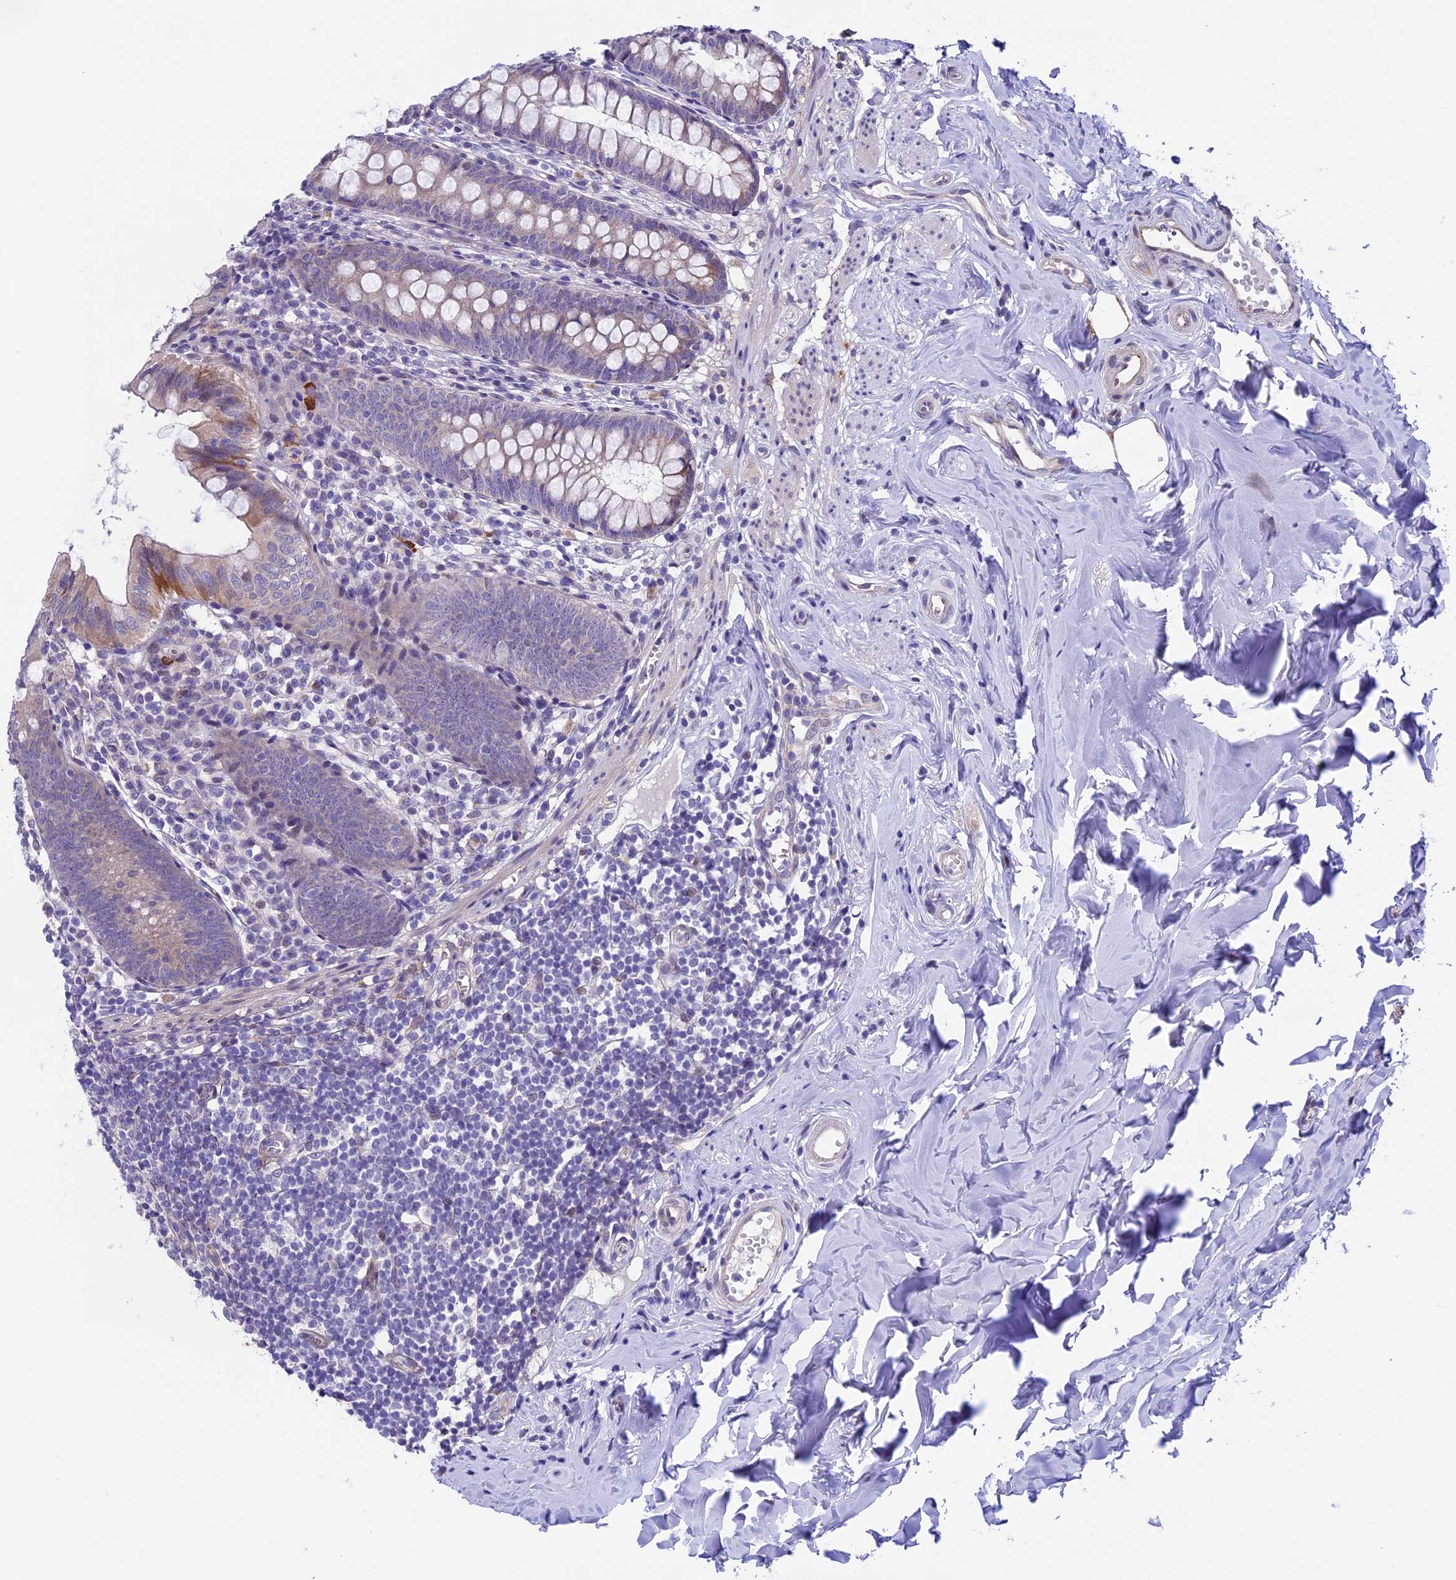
{"staining": {"intensity": "weak", "quantity": "<25%", "location": "cytoplasmic/membranous"}, "tissue": "appendix", "cell_type": "Glandular cells", "image_type": "normal", "snomed": [{"axis": "morphology", "description": "Normal tissue, NOS"}, {"axis": "topography", "description": "Appendix"}], "caption": "Immunohistochemistry (IHC) histopathology image of unremarkable human appendix stained for a protein (brown), which exhibits no positivity in glandular cells.", "gene": "TMEM171", "patient": {"sex": "female", "age": 51}}